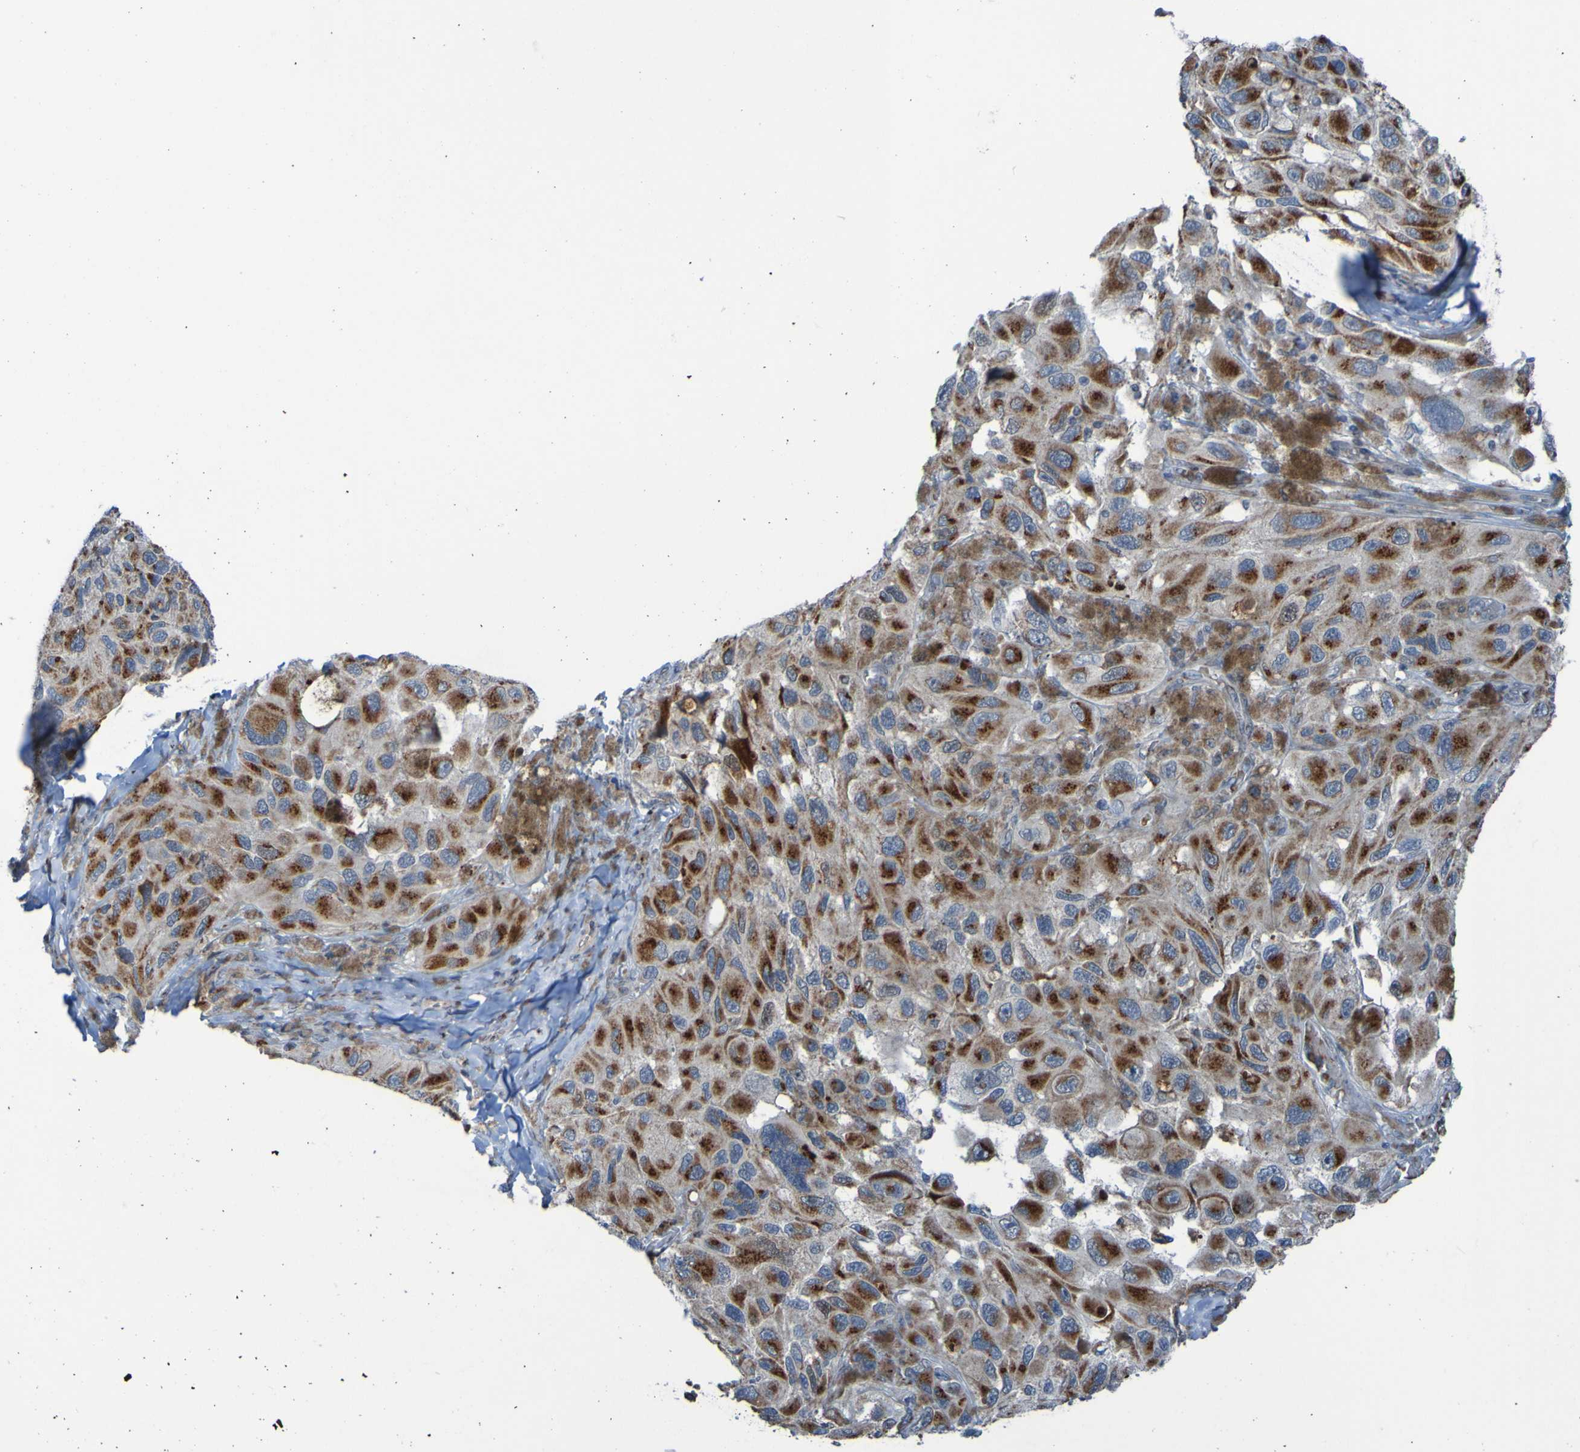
{"staining": {"intensity": "moderate", "quantity": ">75%", "location": "cytoplasmic/membranous"}, "tissue": "melanoma", "cell_type": "Tumor cells", "image_type": "cancer", "snomed": [{"axis": "morphology", "description": "Malignant melanoma, NOS"}, {"axis": "topography", "description": "Skin"}], "caption": "Immunohistochemical staining of human malignant melanoma displays moderate cytoplasmic/membranous protein expression in about >75% of tumor cells.", "gene": "UNG", "patient": {"sex": "female", "age": 73}}